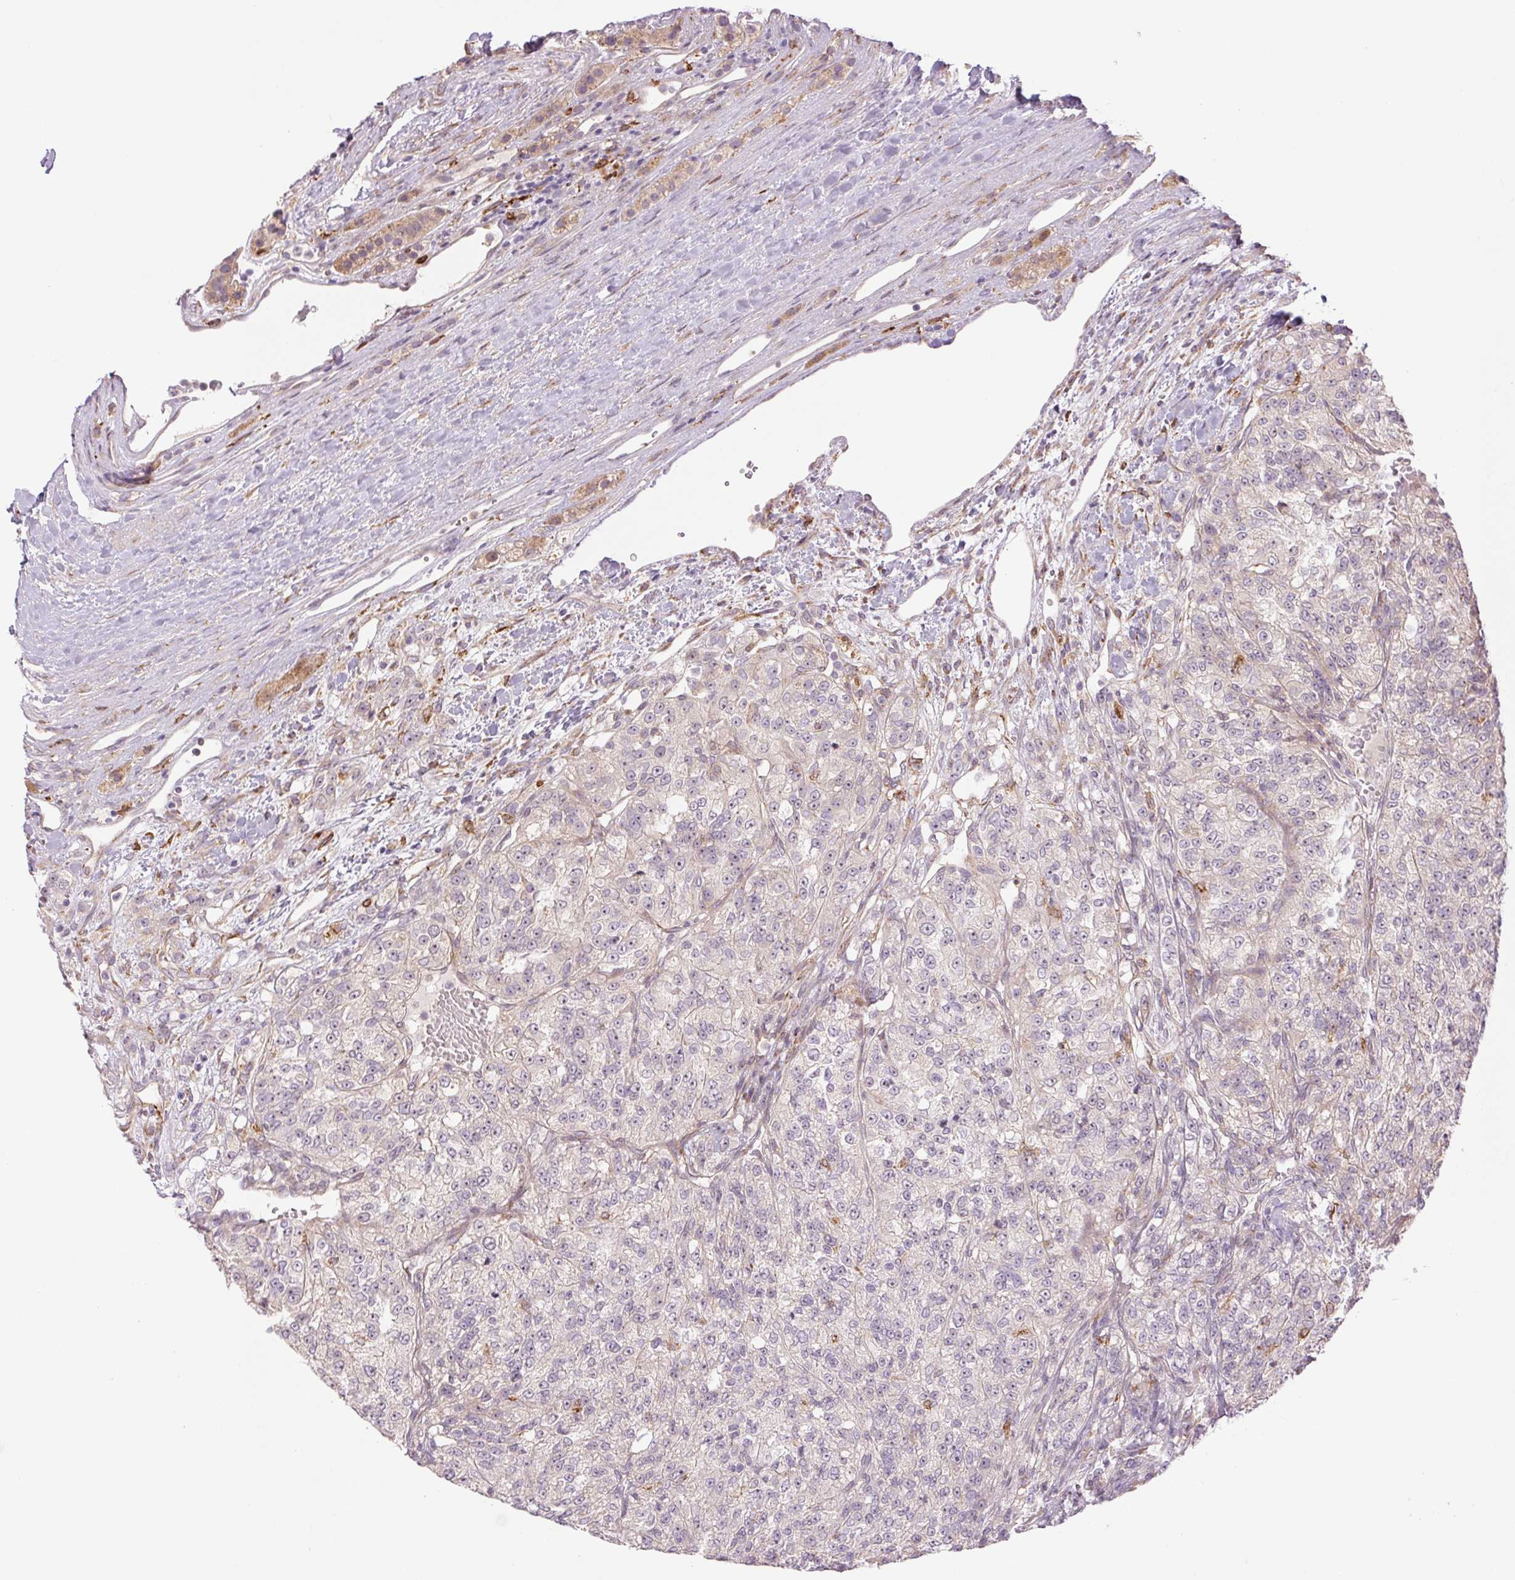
{"staining": {"intensity": "negative", "quantity": "none", "location": "none"}, "tissue": "renal cancer", "cell_type": "Tumor cells", "image_type": "cancer", "snomed": [{"axis": "morphology", "description": "Adenocarcinoma, NOS"}, {"axis": "topography", "description": "Kidney"}], "caption": "Tumor cells are negative for protein expression in human renal adenocarcinoma.", "gene": "METTL17", "patient": {"sex": "female", "age": 63}}